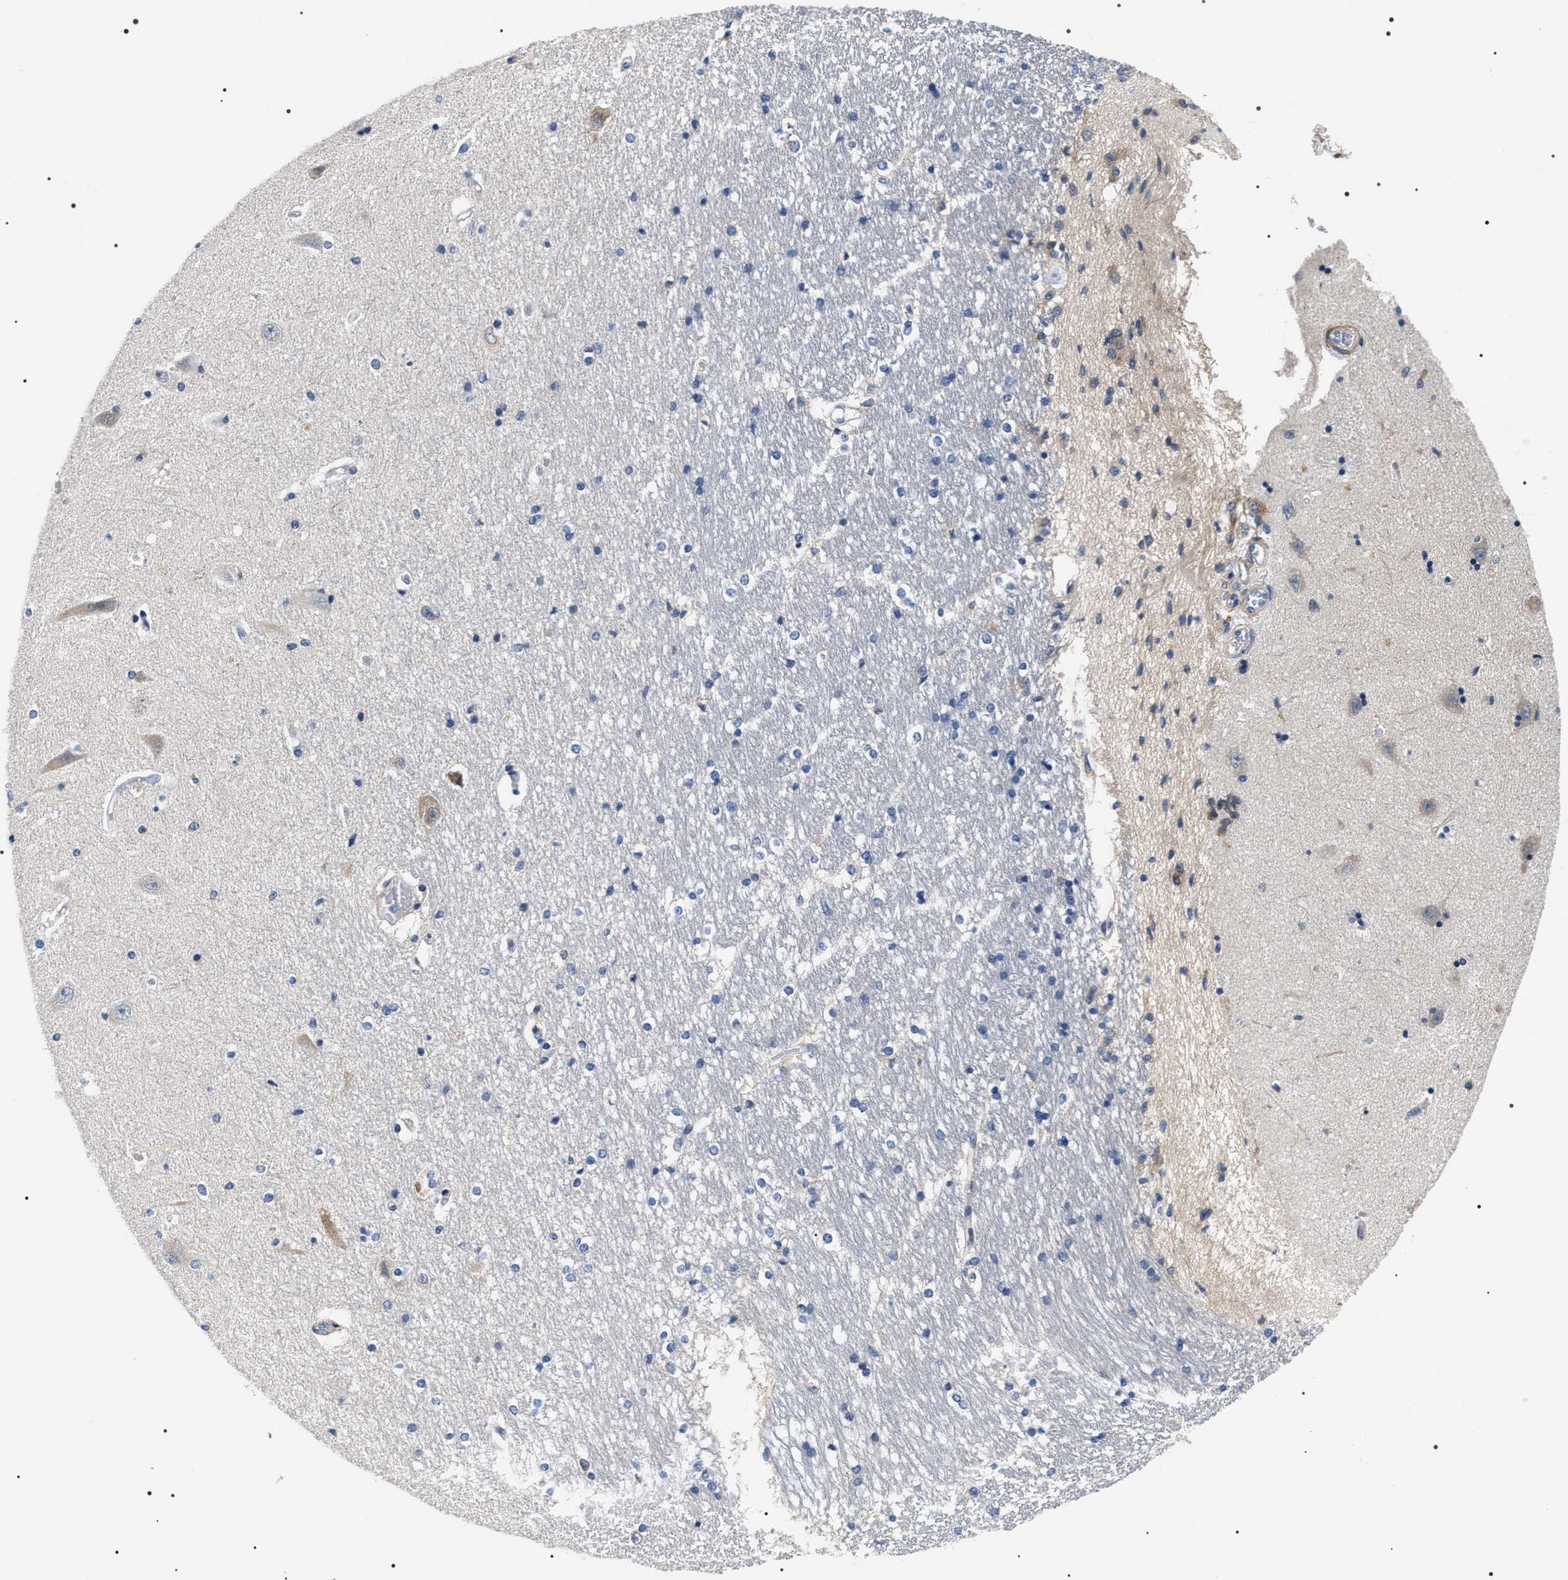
{"staining": {"intensity": "negative", "quantity": "none", "location": "none"}, "tissue": "hippocampus", "cell_type": "Glial cells", "image_type": "normal", "snomed": [{"axis": "morphology", "description": "Normal tissue, NOS"}, {"axis": "topography", "description": "Hippocampus"}], "caption": "This histopathology image is of normal hippocampus stained with immunohistochemistry (IHC) to label a protein in brown with the nuclei are counter-stained blue. There is no positivity in glial cells.", "gene": "BAG2", "patient": {"sex": "male", "age": 45}}